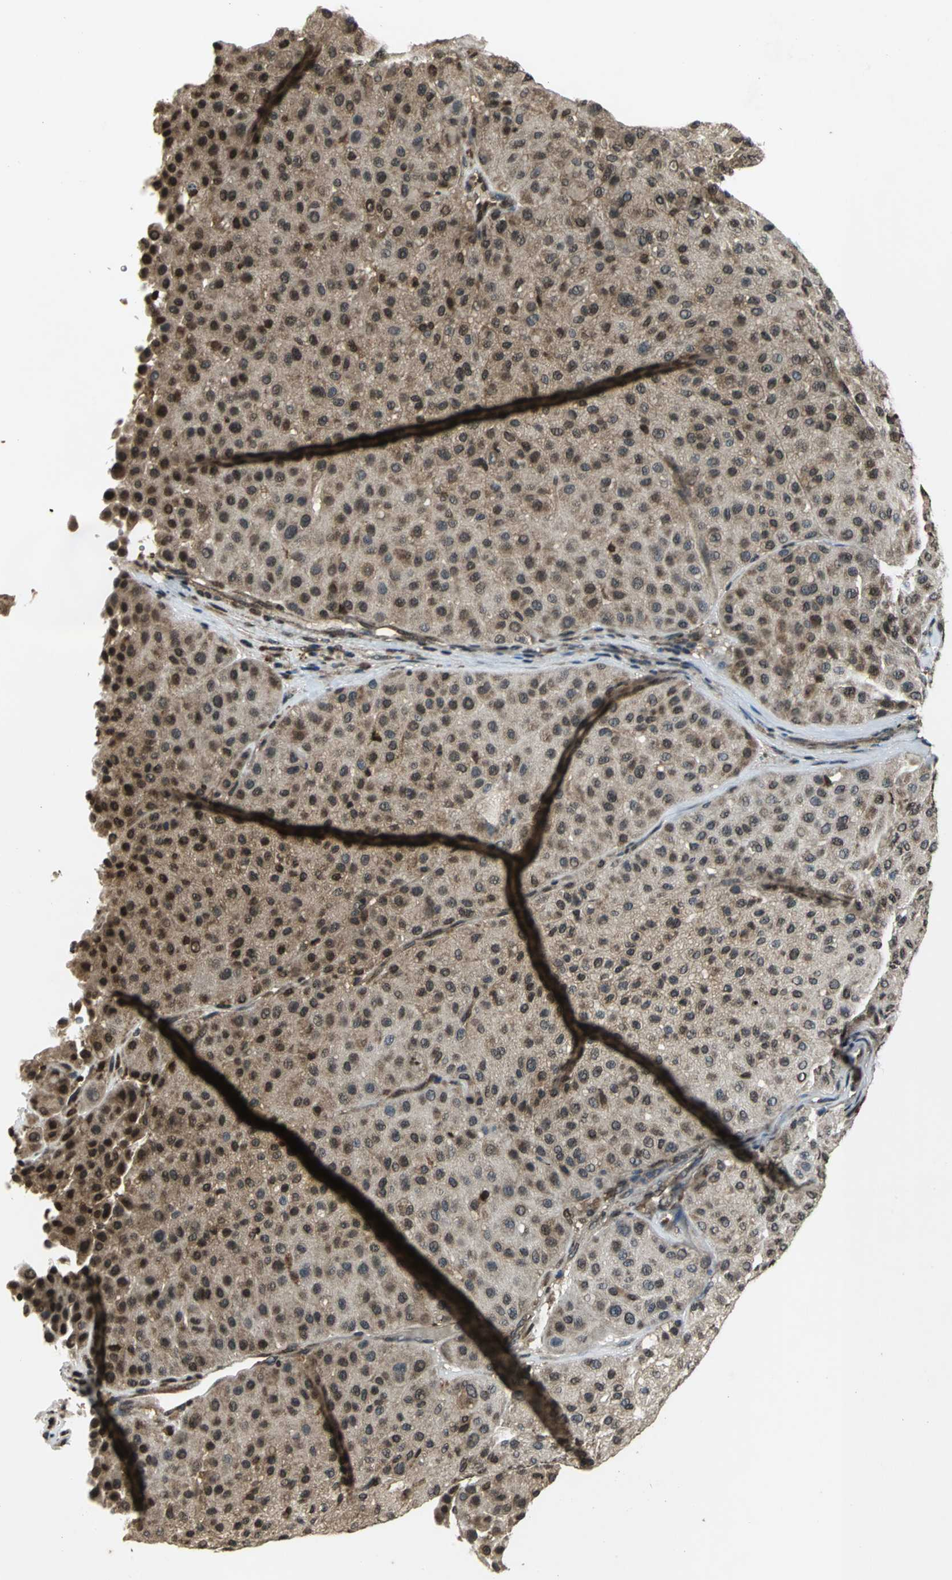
{"staining": {"intensity": "strong", "quantity": ">75%", "location": "cytoplasmic/membranous,nuclear"}, "tissue": "melanoma", "cell_type": "Tumor cells", "image_type": "cancer", "snomed": [{"axis": "morphology", "description": "Normal tissue, NOS"}, {"axis": "morphology", "description": "Malignant melanoma, Metastatic site"}, {"axis": "topography", "description": "Skin"}], "caption": "There is high levels of strong cytoplasmic/membranous and nuclear expression in tumor cells of malignant melanoma (metastatic site), as demonstrated by immunohistochemical staining (brown color).", "gene": "AHR", "patient": {"sex": "male", "age": 41}}